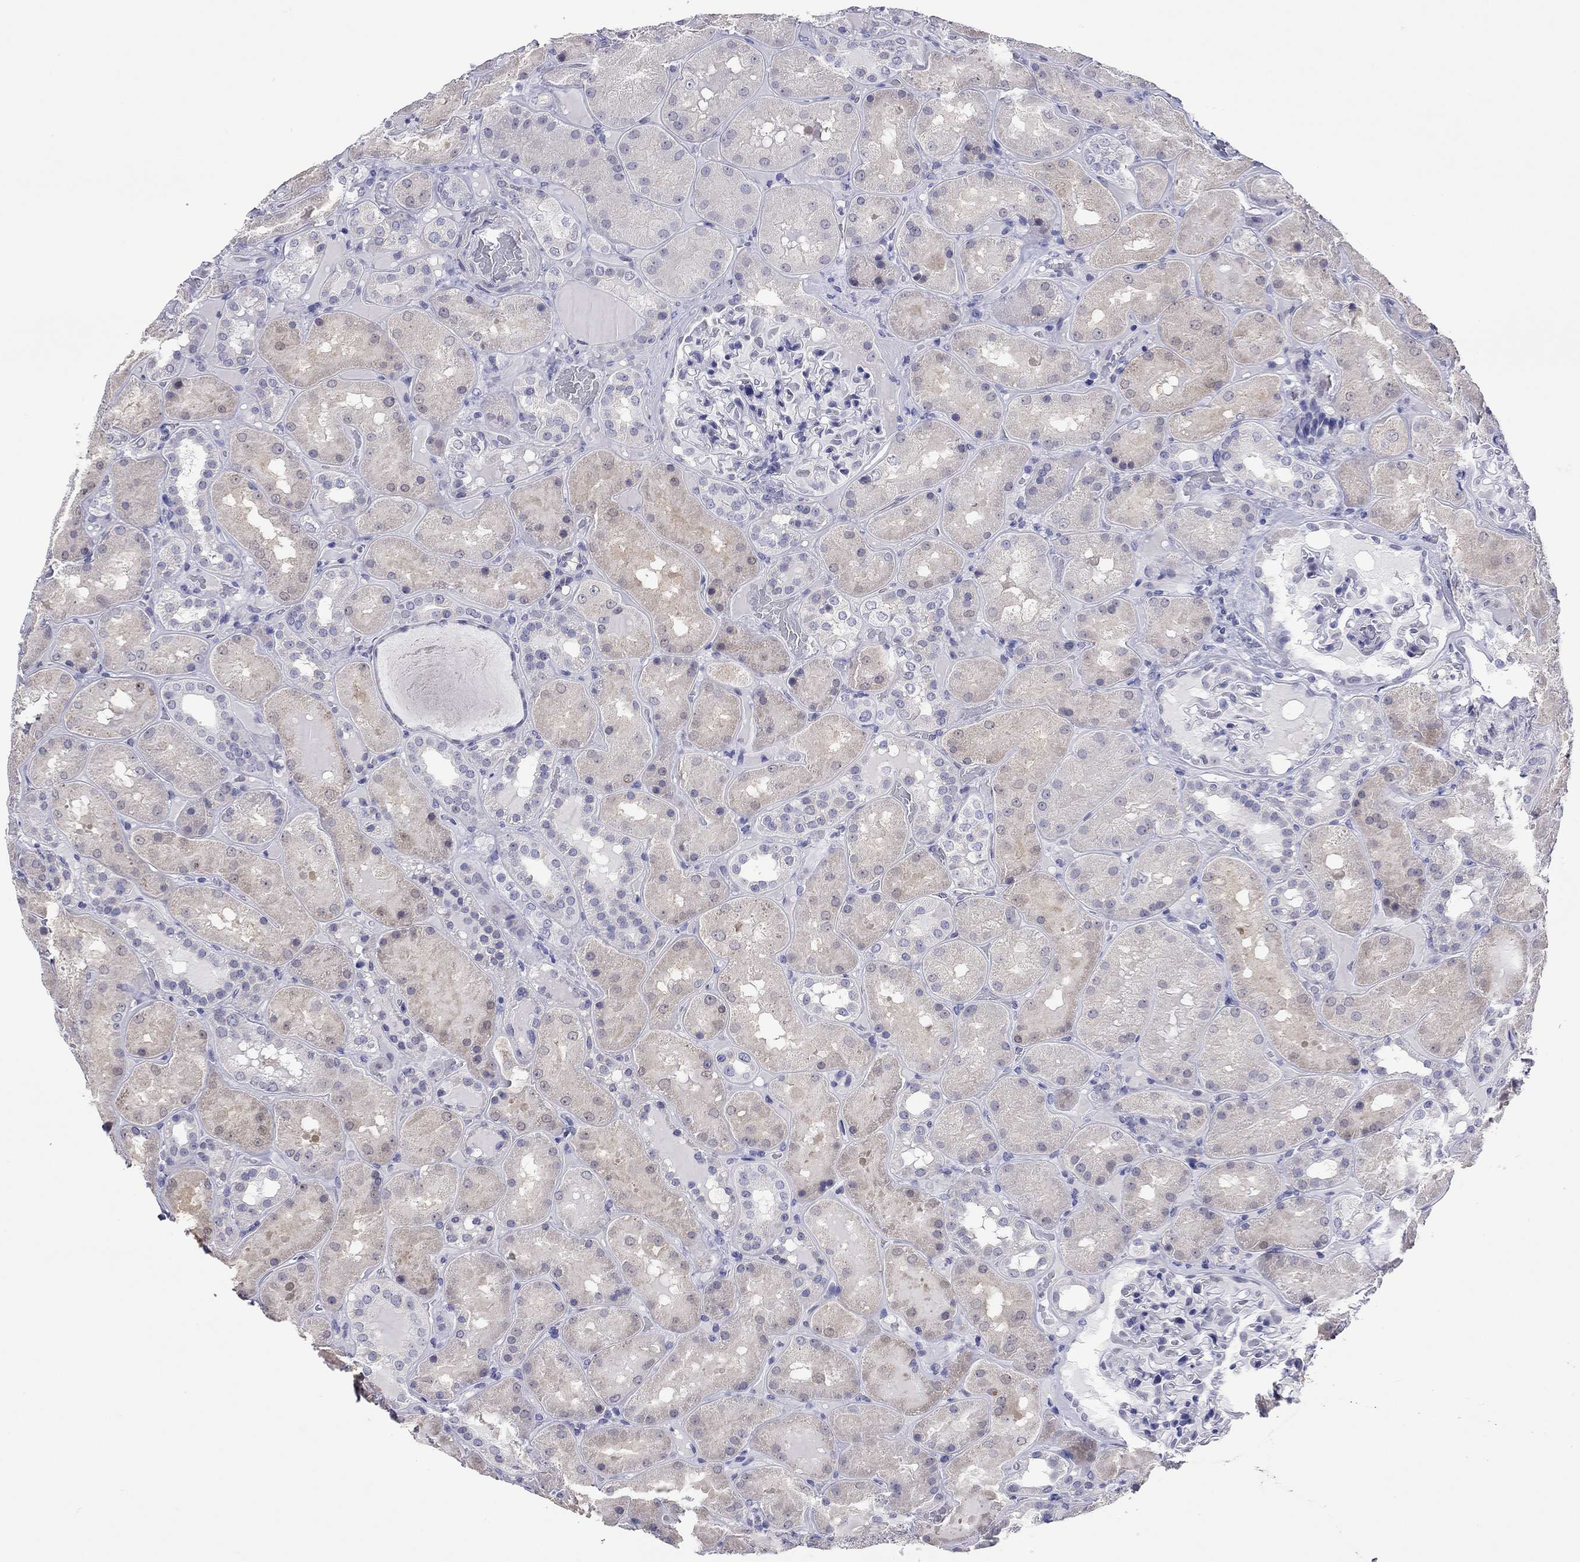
{"staining": {"intensity": "negative", "quantity": "none", "location": "none"}, "tissue": "kidney", "cell_type": "Cells in glomeruli", "image_type": "normal", "snomed": [{"axis": "morphology", "description": "Normal tissue, NOS"}, {"axis": "topography", "description": "Kidney"}], "caption": "This is an IHC image of normal kidney. There is no expression in cells in glomeruli.", "gene": "ARMC12", "patient": {"sex": "male", "age": 73}}